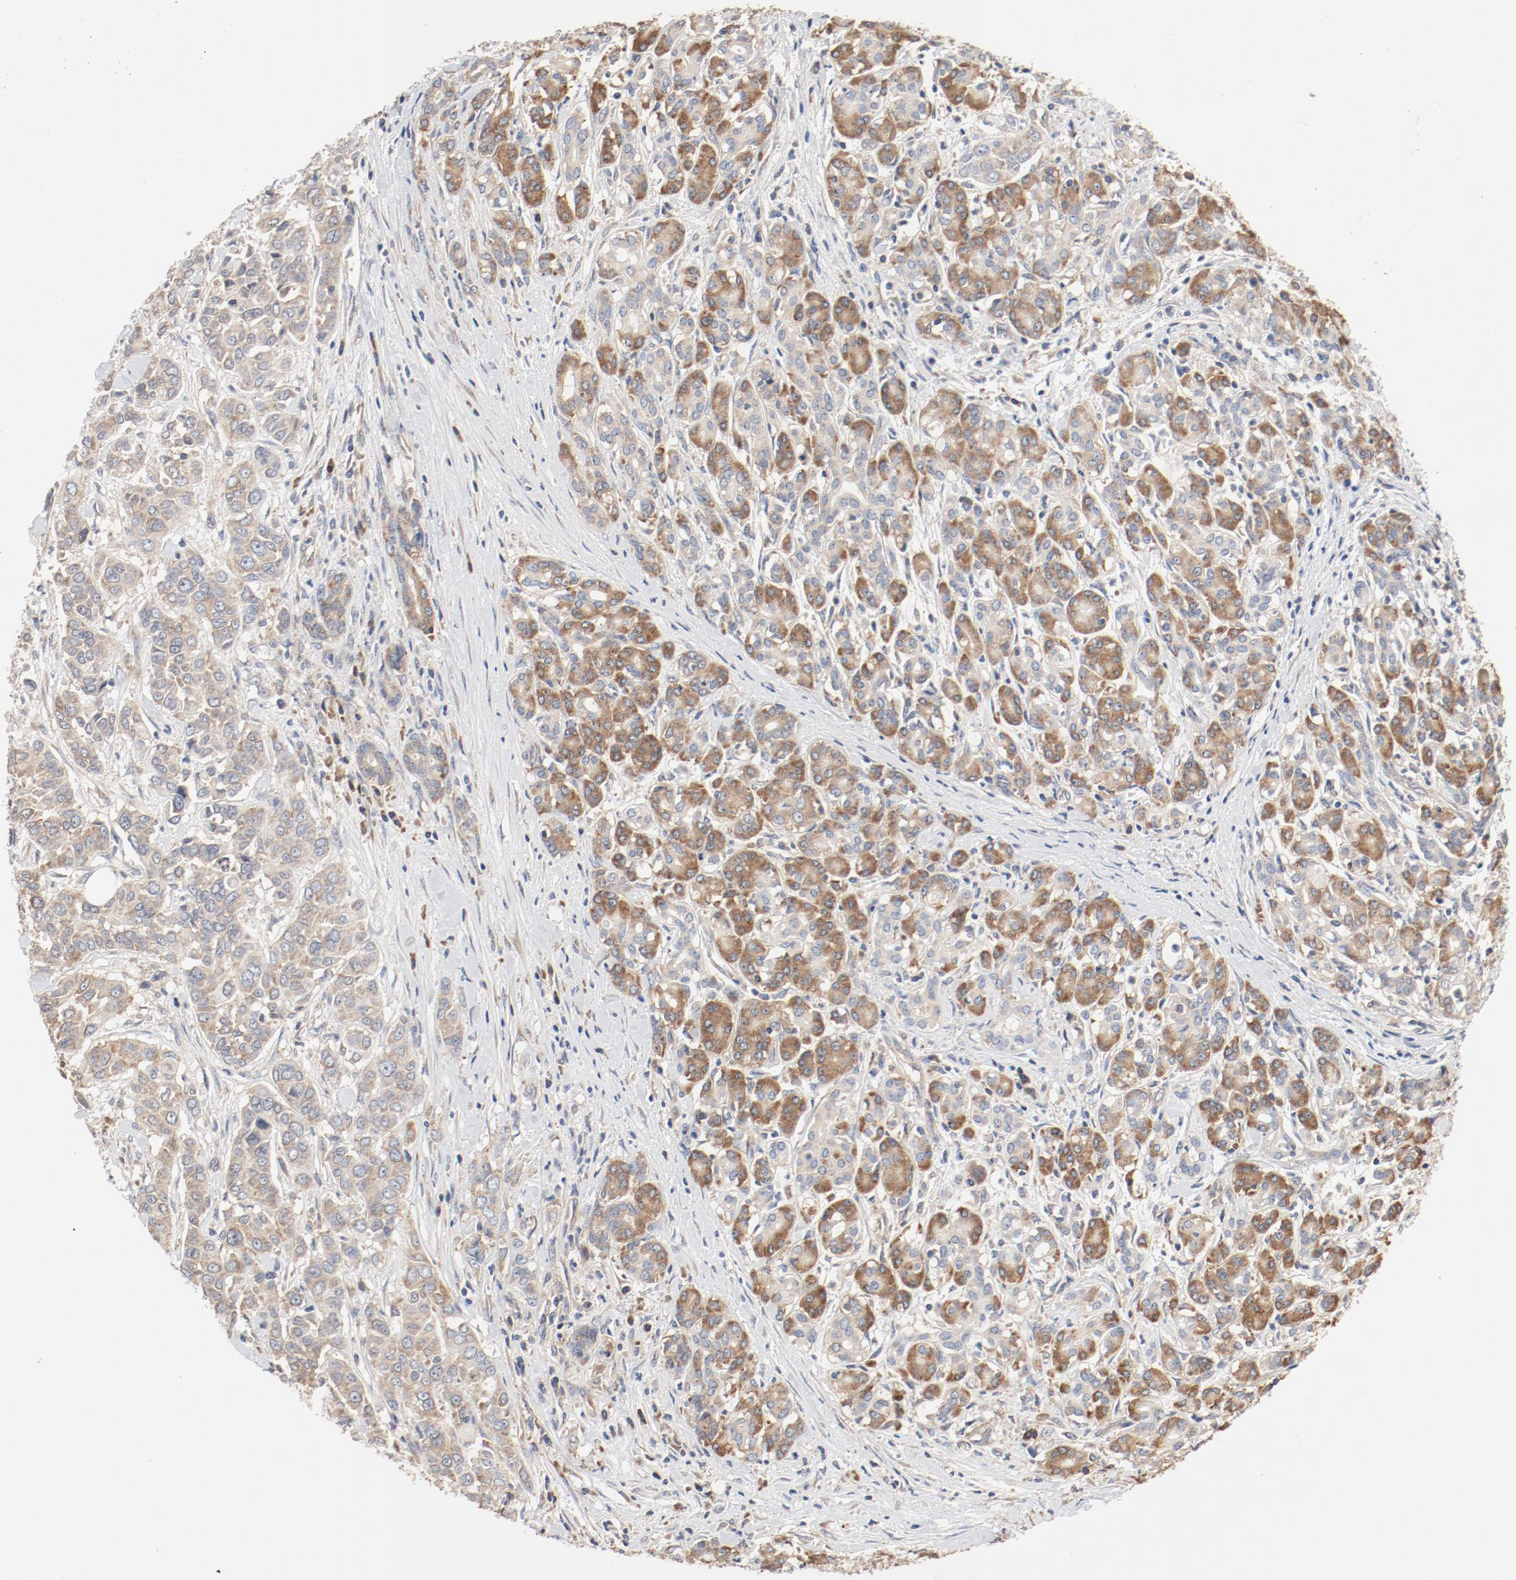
{"staining": {"intensity": "moderate", "quantity": ">75%", "location": "cytoplasmic/membranous"}, "tissue": "pancreatic cancer", "cell_type": "Tumor cells", "image_type": "cancer", "snomed": [{"axis": "morphology", "description": "Adenocarcinoma, NOS"}, {"axis": "topography", "description": "Pancreas"}], "caption": "Immunohistochemistry micrograph of human pancreatic adenocarcinoma stained for a protein (brown), which reveals medium levels of moderate cytoplasmic/membranous staining in approximately >75% of tumor cells.", "gene": "RPS6", "patient": {"sex": "female", "age": 52}}